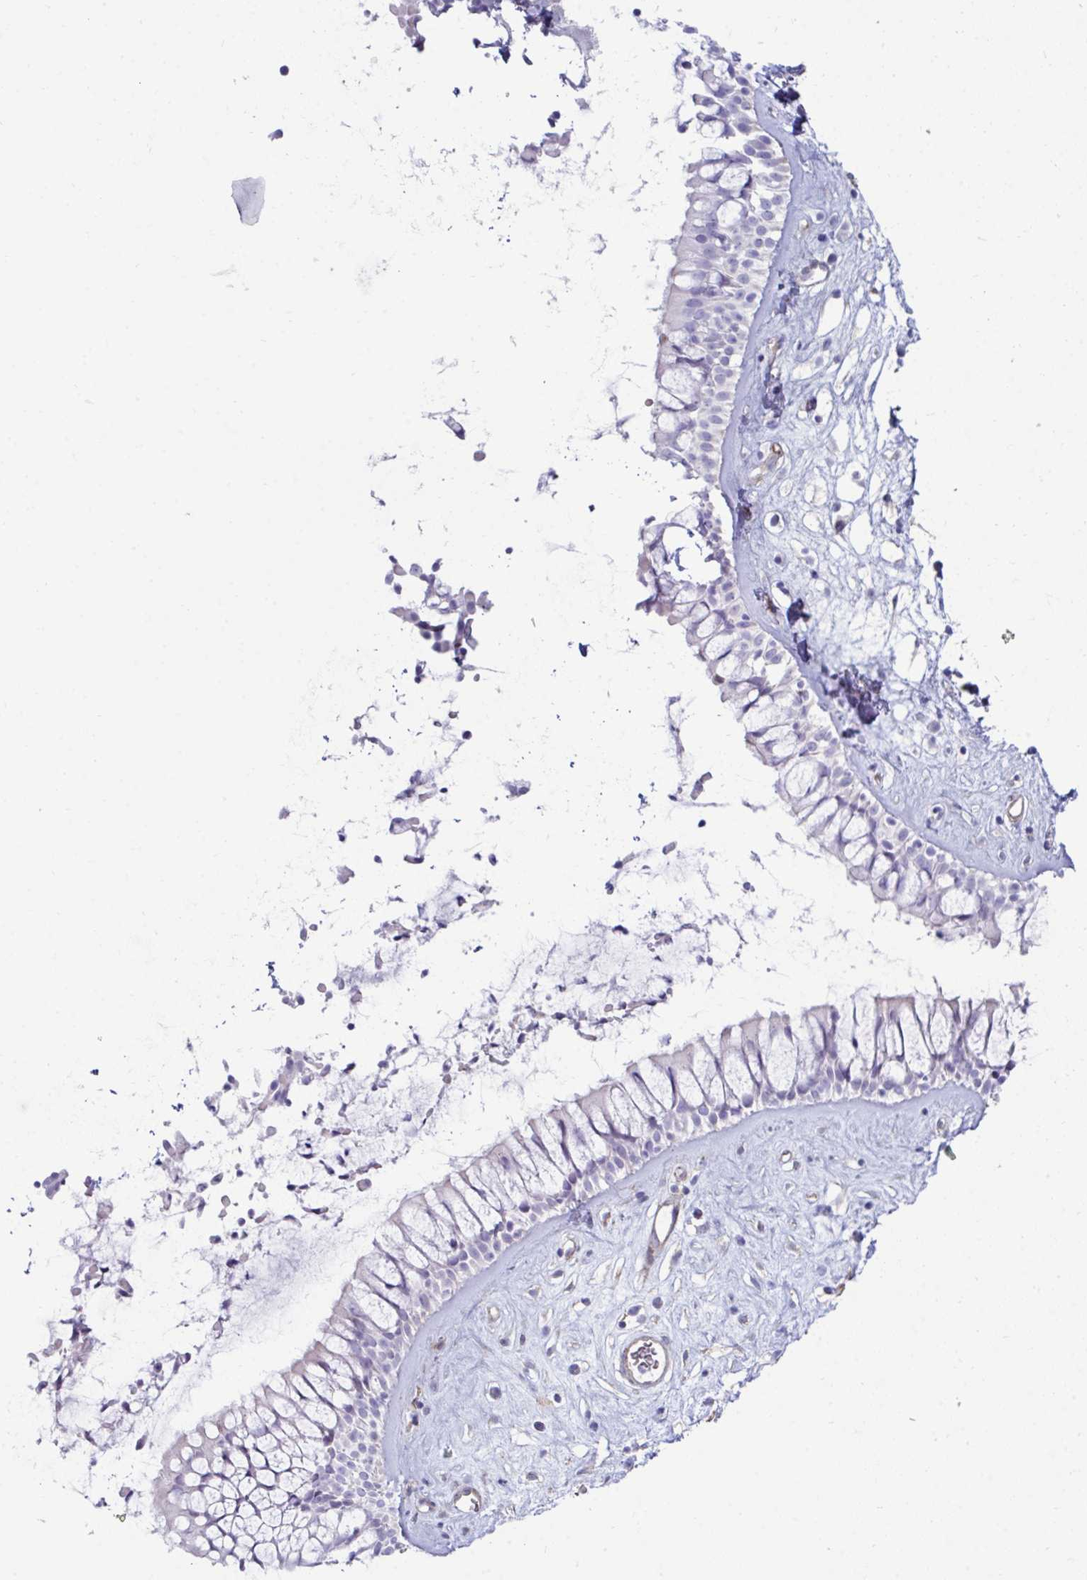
{"staining": {"intensity": "weak", "quantity": "<25%", "location": "cytoplasmic/membranous"}, "tissue": "nasopharynx", "cell_type": "Respiratory epithelial cells", "image_type": "normal", "snomed": [{"axis": "morphology", "description": "Normal tissue, NOS"}, {"axis": "topography", "description": "Nasopharynx"}], "caption": "Histopathology image shows no significant protein positivity in respiratory epithelial cells of normal nasopharynx.", "gene": "UBL3", "patient": {"sex": "male", "age": 32}}